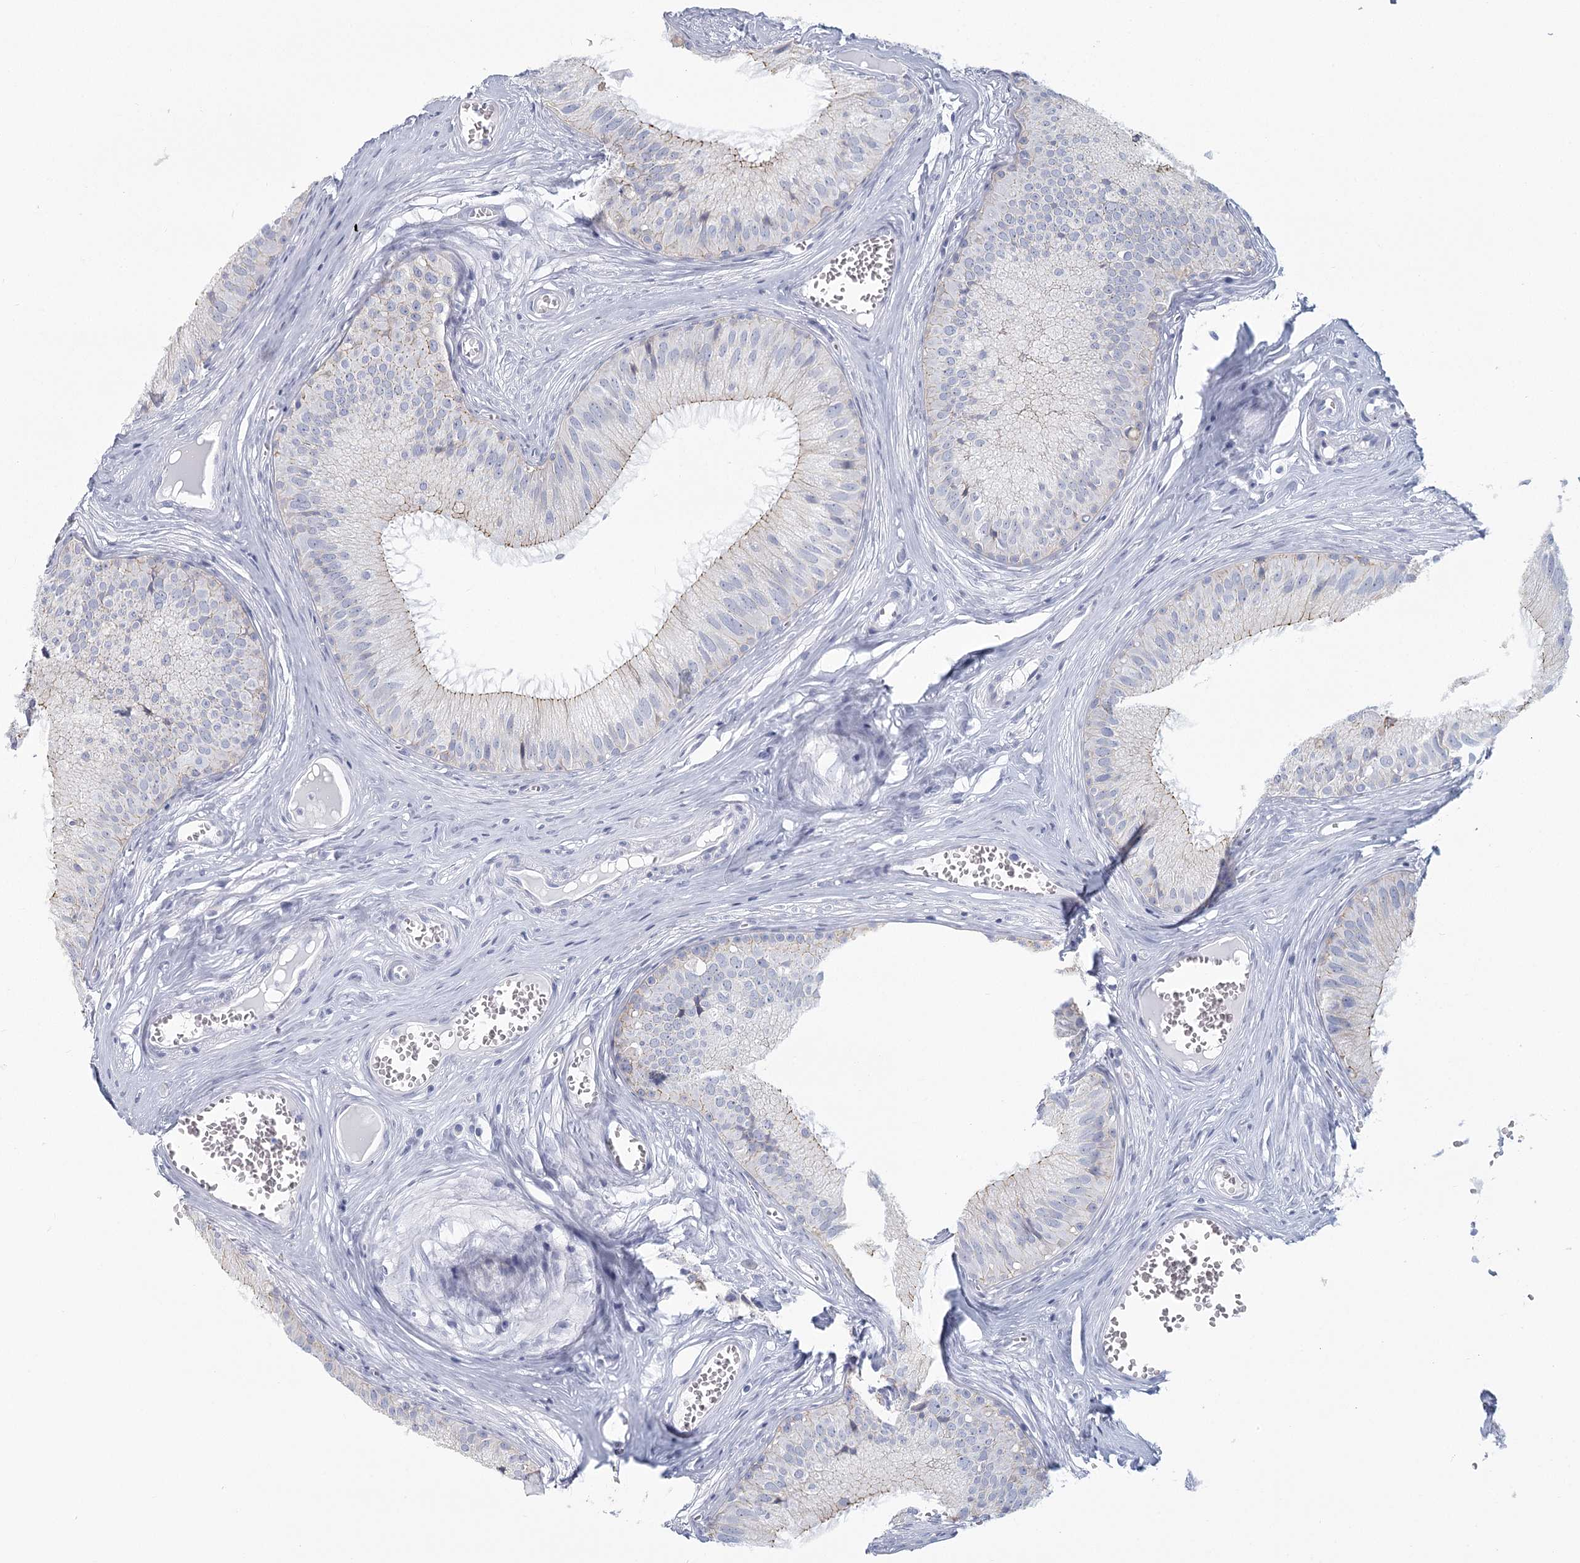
{"staining": {"intensity": "weak", "quantity": "<25%", "location": "cytoplasmic/membranous"}, "tissue": "epididymis", "cell_type": "Glandular cells", "image_type": "normal", "snomed": [{"axis": "morphology", "description": "Normal tissue, NOS"}, {"axis": "topography", "description": "Epididymis"}], "caption": "IHC of benign human epididymis displays no positivity in glandular cells.", "gene": "WNT8B", "patient": {"sex": "male", "age": 36}}